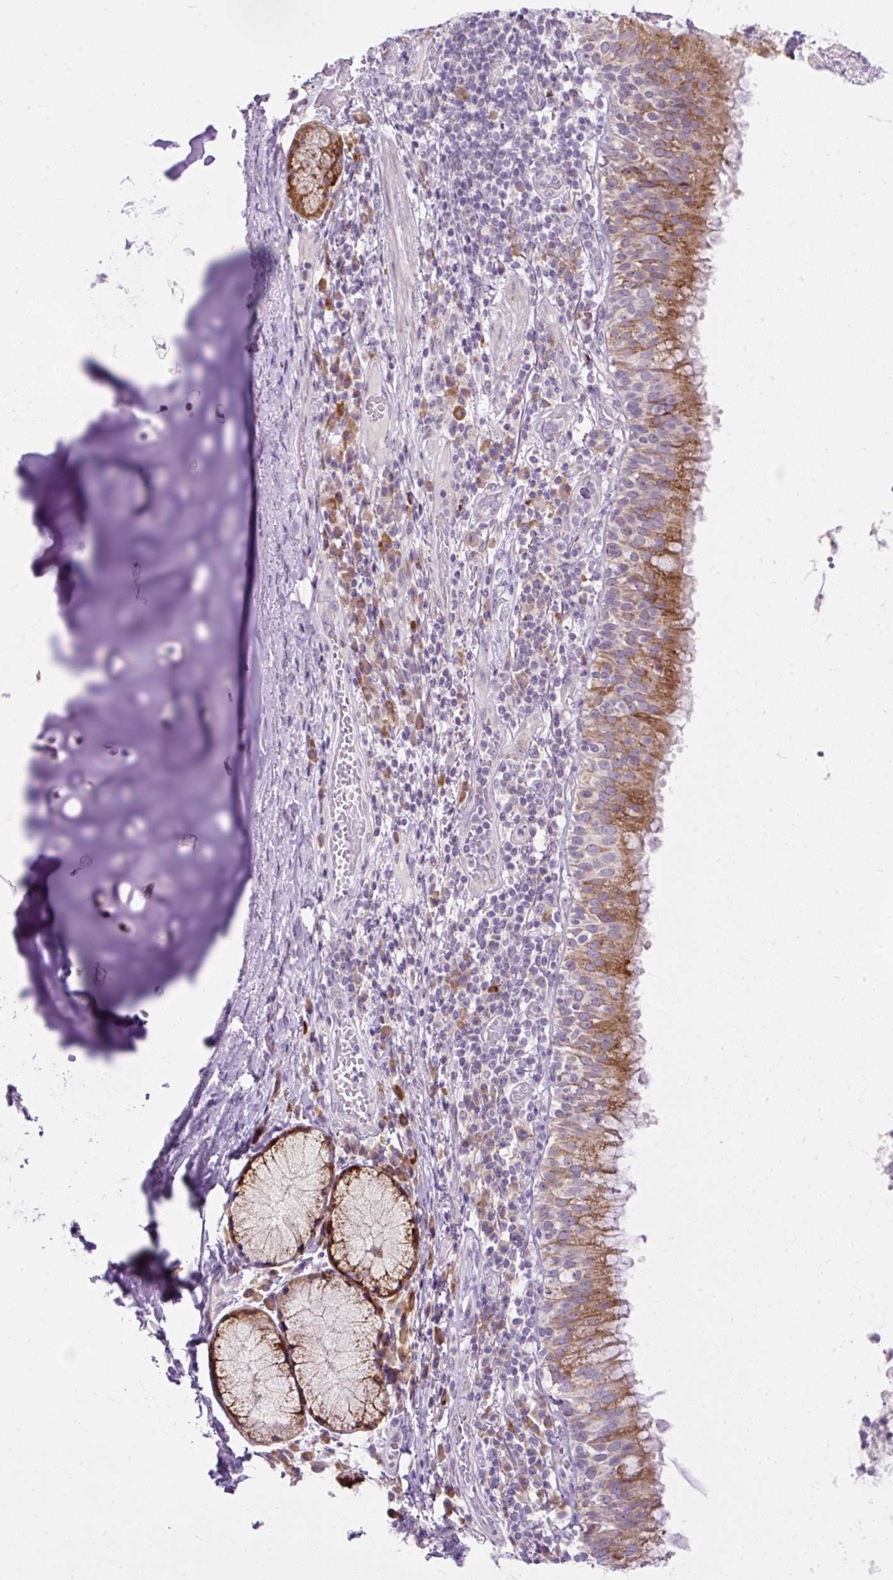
{"staining": {"intensity": "moderate", "quantity": ">75%", "location": "cytoplasmic/membranous"}, "tissue": "bronchus", "cell_type": "Respiratory epithelial cells", "image_type": "normal", "snomed": [{"axis": "morphology", "description": "Normal tissue, NOS"}, {"axis": "topography", "description": "Cartilage tissue"}, {"axis": "topography", "description": "Bronchus"}], "caption": "This image displays IHC staining of unremarkable bronchus, with medium moderate cytoplasmic/membranous staining in about >75% of respiratory epithelial cells.", "gene": "FMC1", "patient": {"sex": "male", "age": 56}}